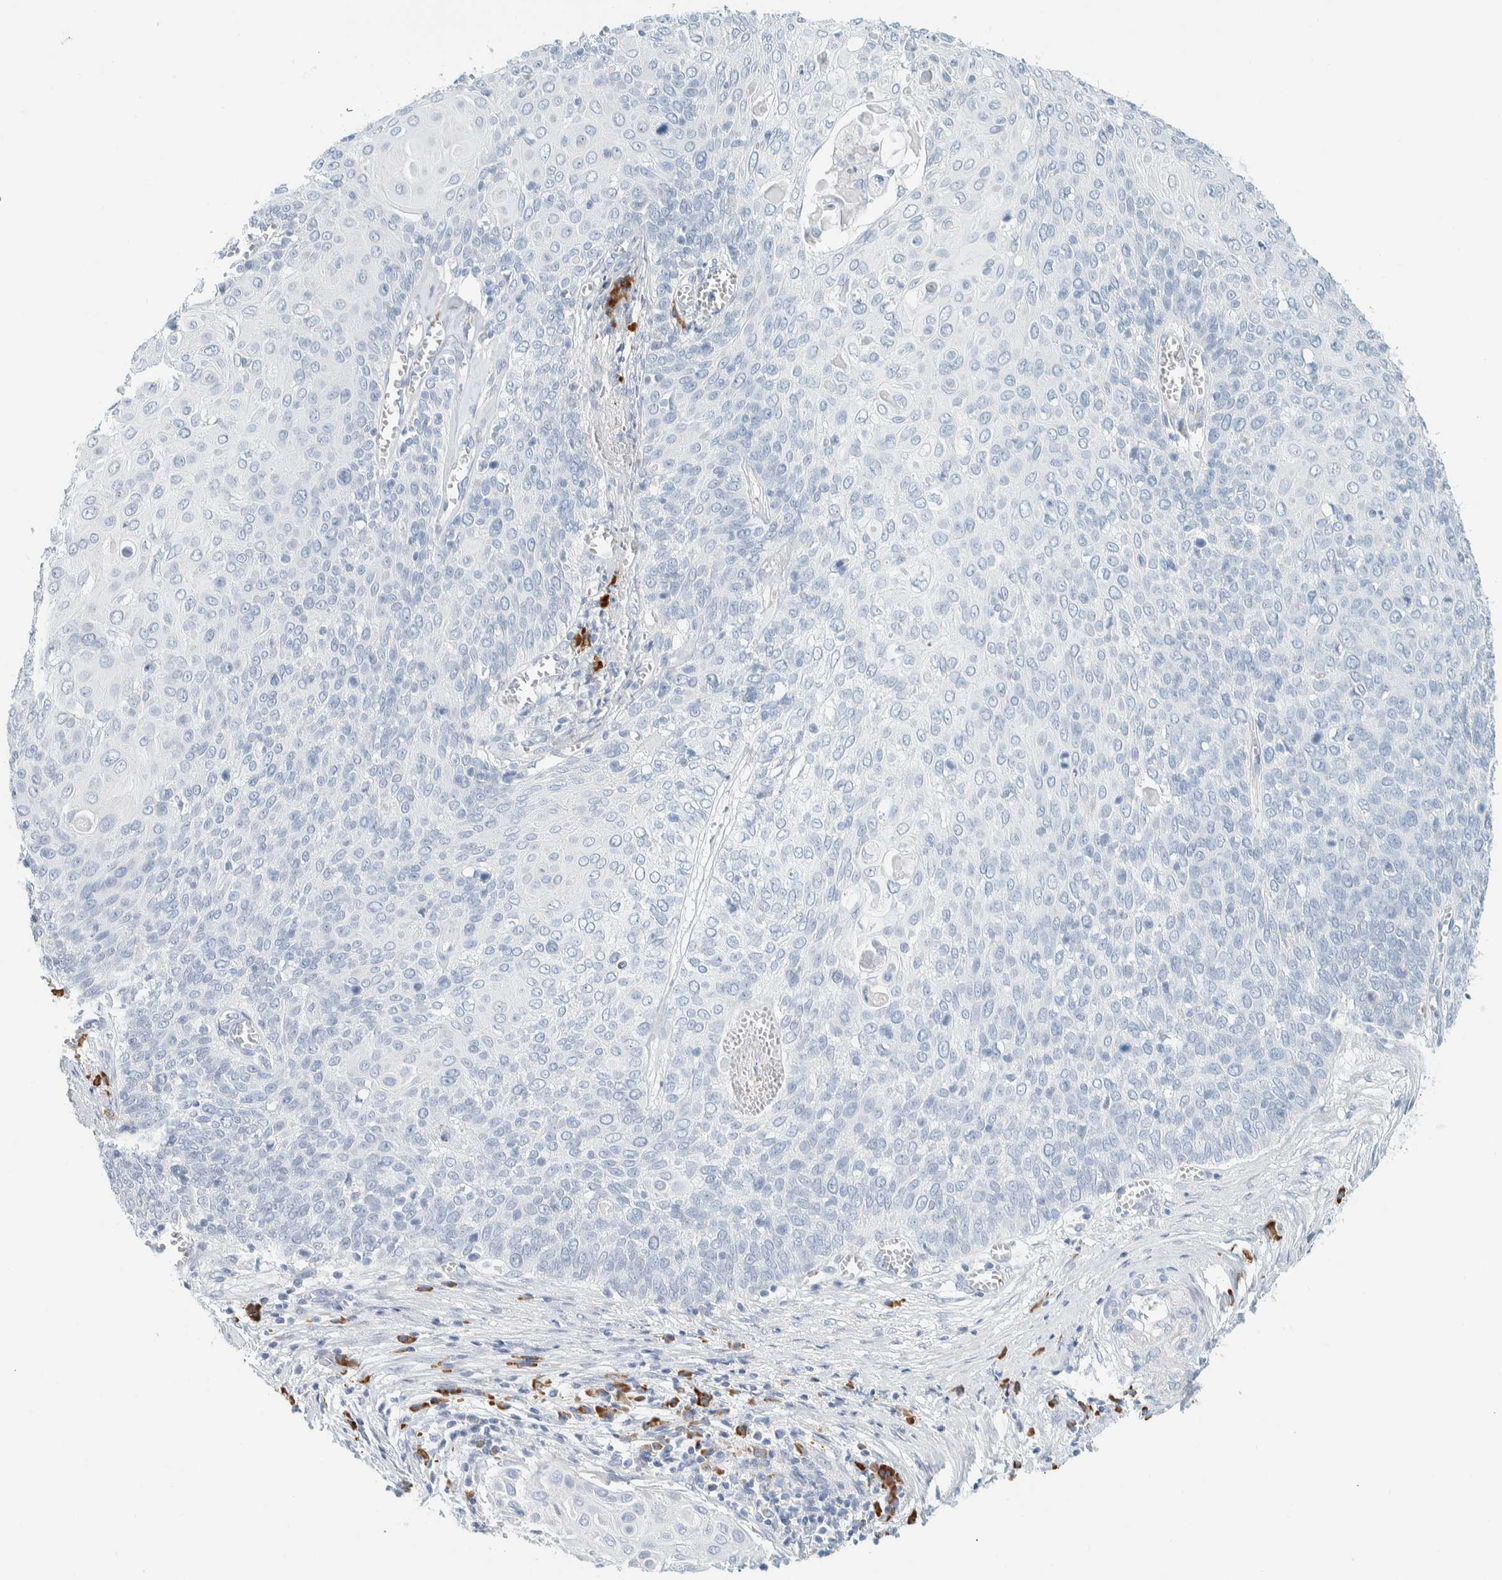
{"staining": {"intensity": "negative", "quantity": "none", "location": "none"}, "tissue": "cervical cancer", "cell_type": "Tumor cells", "image_type": "cancer", "snomed": [{"axis": "morphology", "description": "Squamous cell carcinoma, NOS"}, {"axis": "topography", "description": "Cervix"}], "caption": "Tumor cells show no significant protein expression in cervical squamous cell carcinoma.", "gene": "ARHGAP27", "patient": {"sex": "female", "age": 39}}